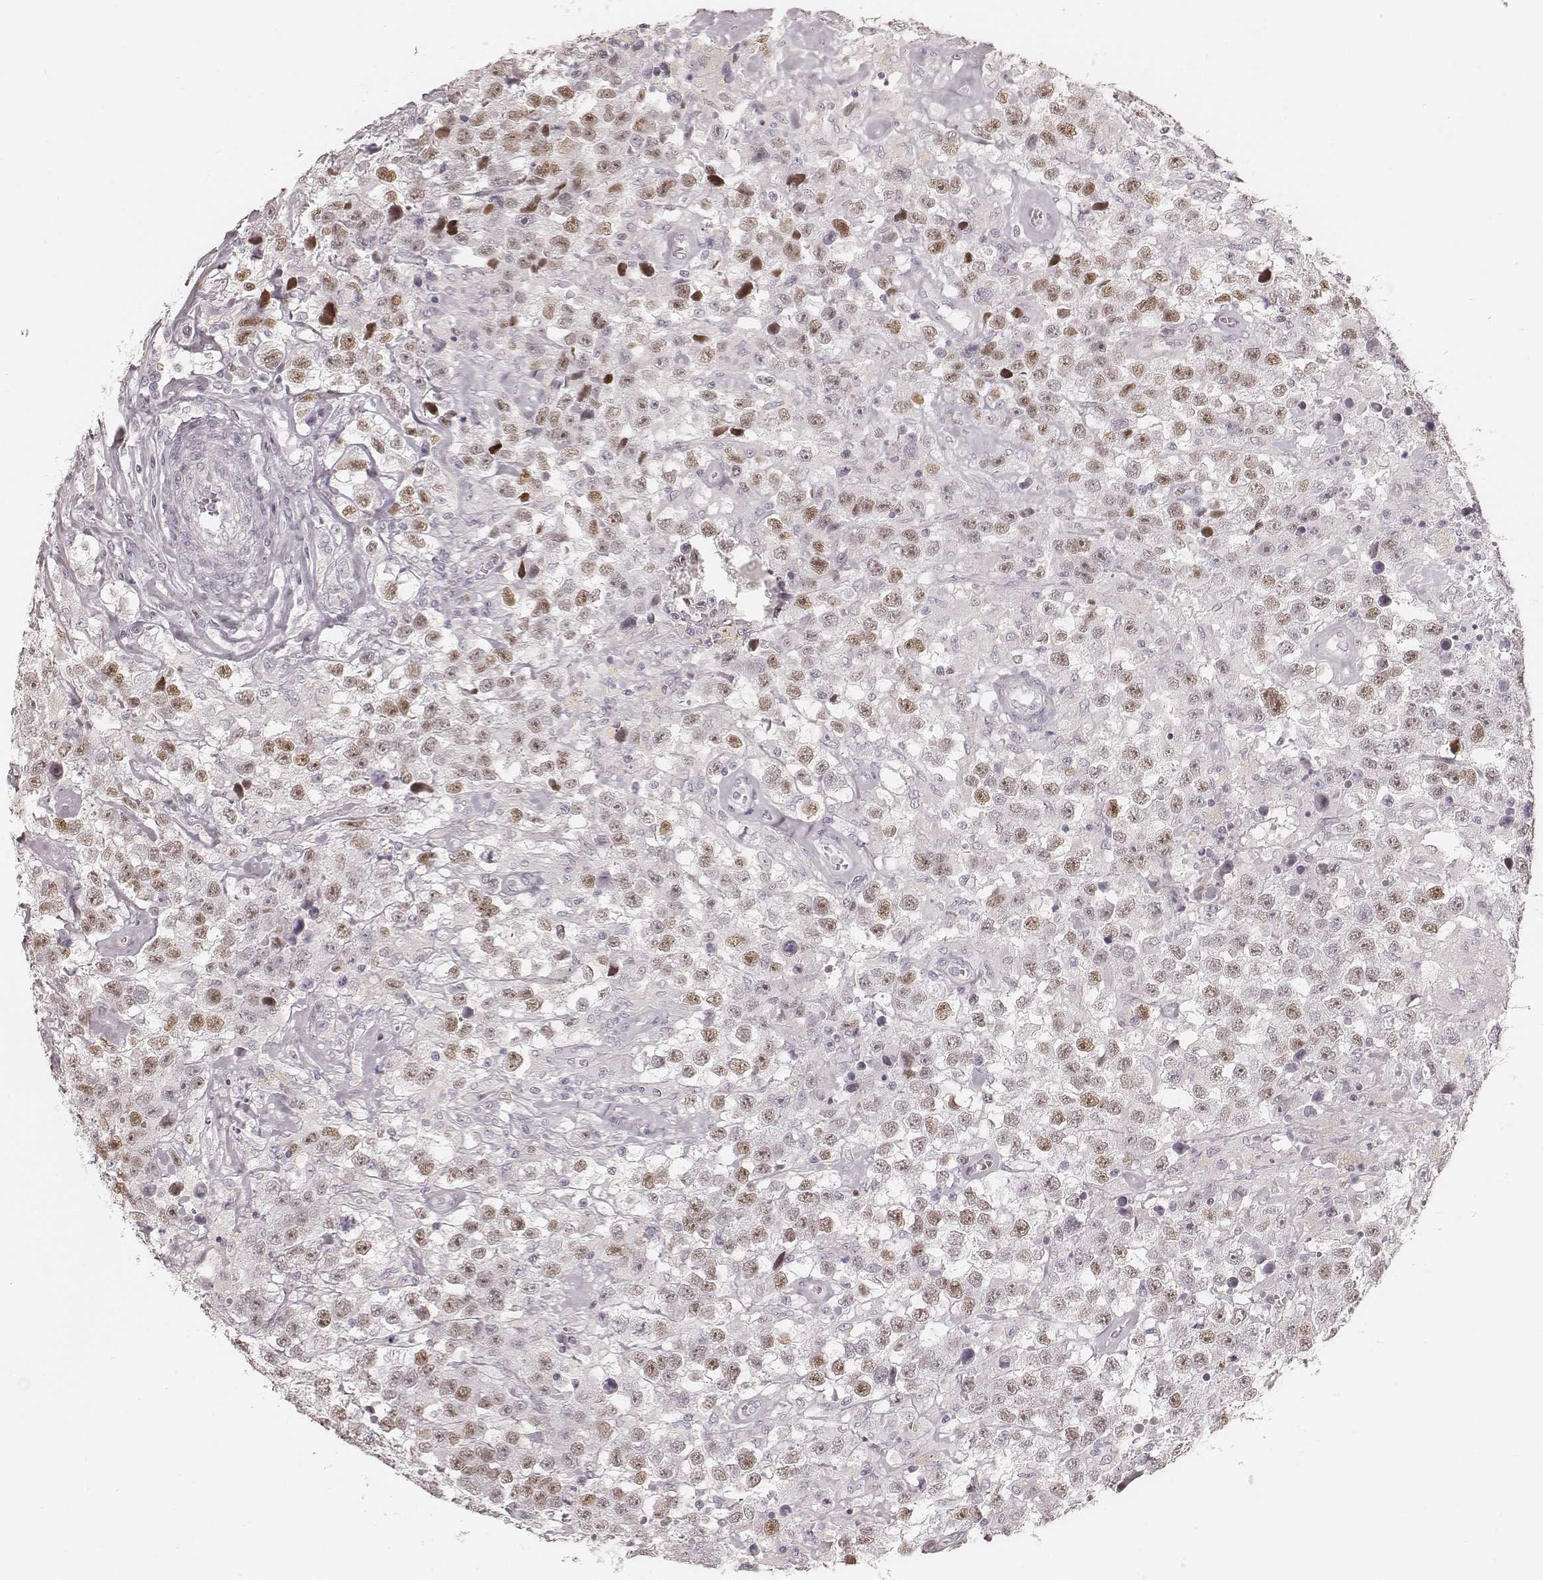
{"staining": {"intensity": "weak", "quantity": "25%-75%", "location": "nuclear"}, "tissue": "testis cancer", "cell_type": "Tumor cells", "image_type": "cancer", "snomed": [{"axis": "morphology", "description": "Seminoma, NOS"}, {"axis": "topography", "description": "Testis"}], "caption": "Immunohistochemical staining of human testis seminoma shows weak nuclear protein expression in approximately 25%-75% of tumor cells.", "gene": "TEX37", "patient": {"sex": "male", "age": 43}}